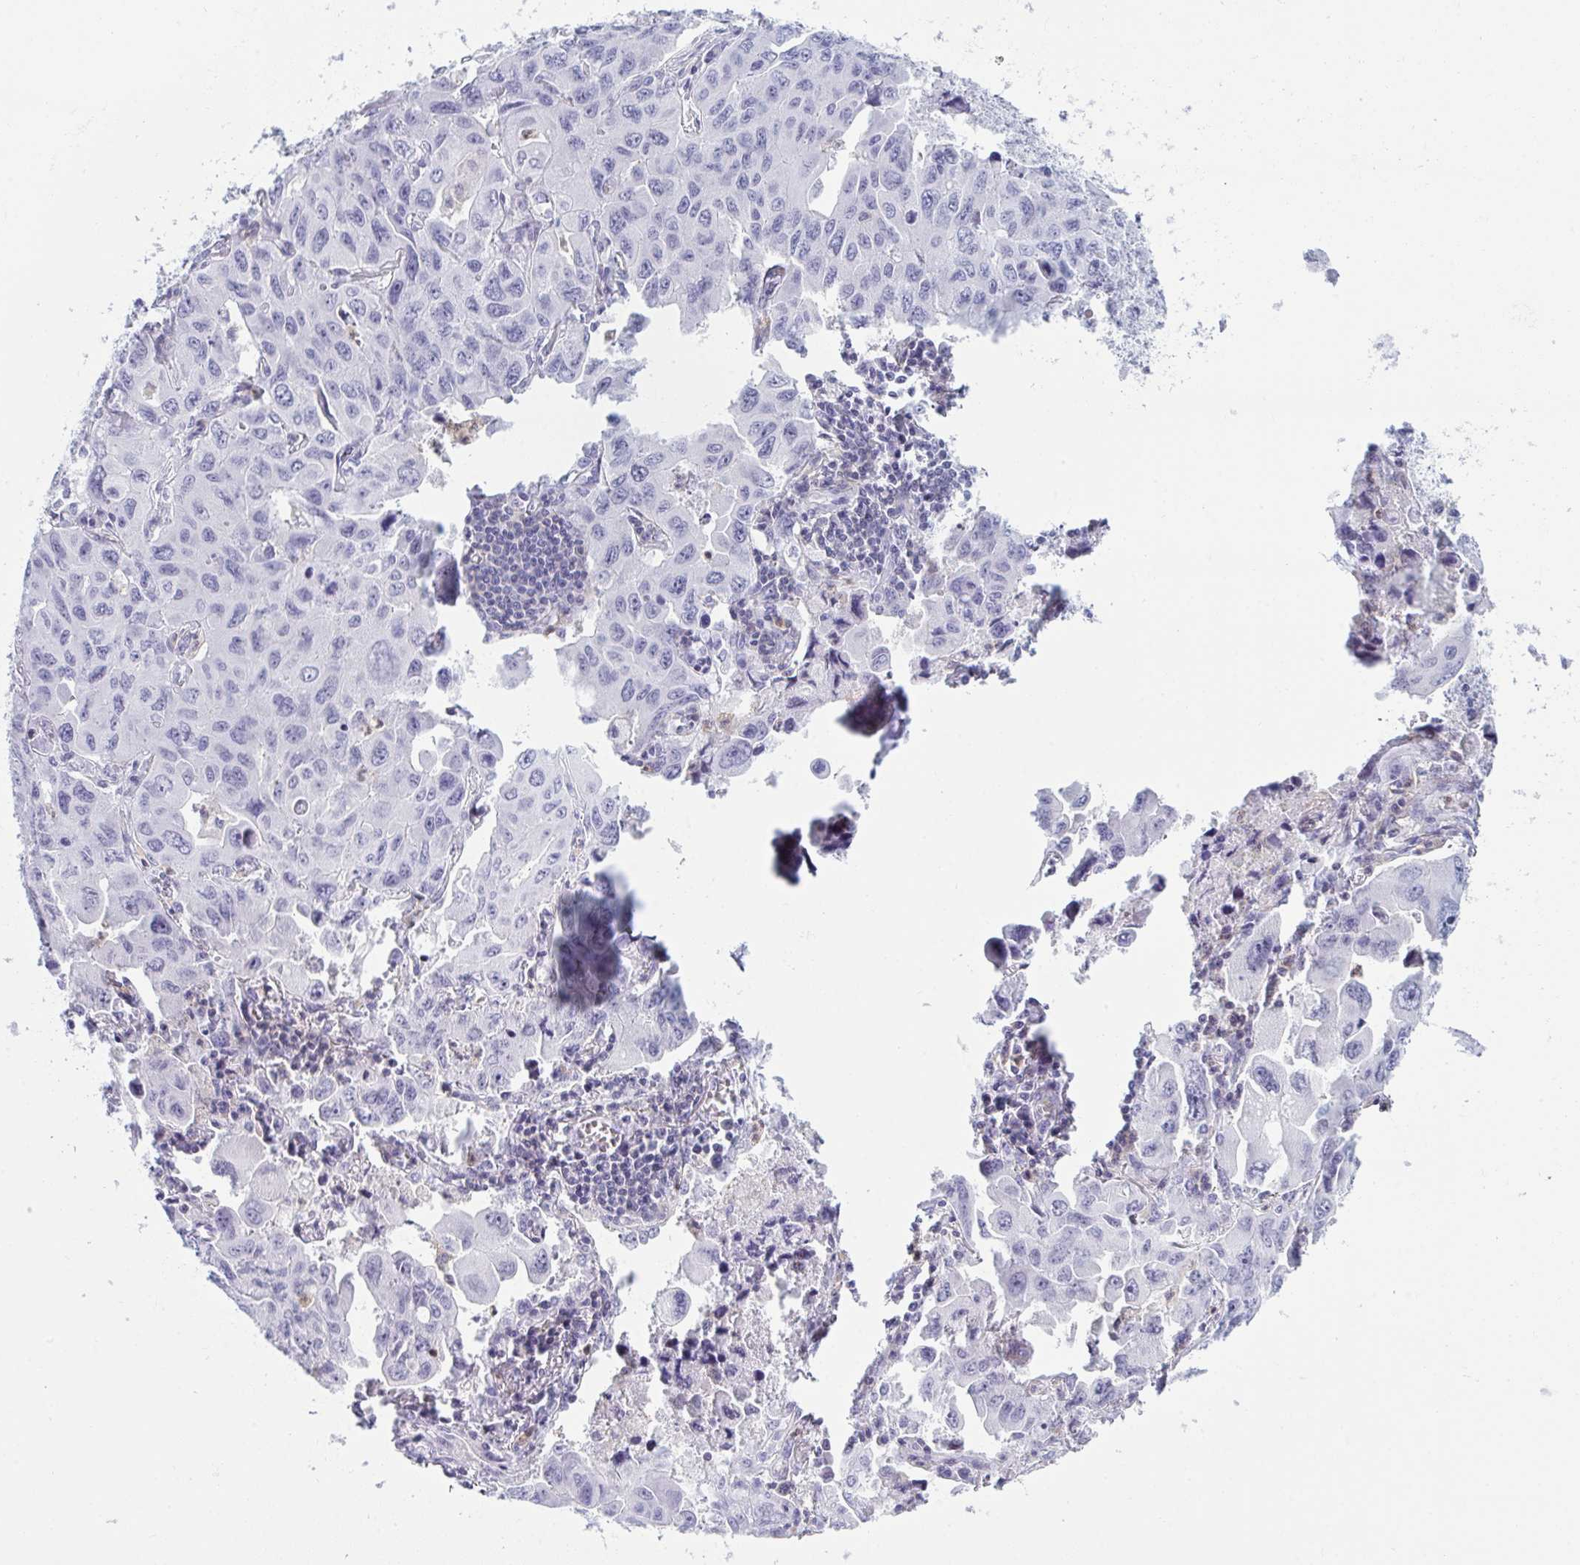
{"staining": {"intensity": "negative", "quantity": "none", "location": "none"}, "tissue": "lung cancer", "cell_type": "Tumor cells", "image_type": "cancer", "snomed": [{"axis": "morphology", "description": "Adenocarcinoma, NOS"}, {"axis": "topography", "description": "Lung"}], "caption": "Tumor cells show no significant expression in adenocarcinoma (lung). The staining is performed using DAB brown chromogen with nuclei counter-stained in using hematoxylin.", "gene": "MYO1F", "patient": {"sex": "male", "age": 64}}